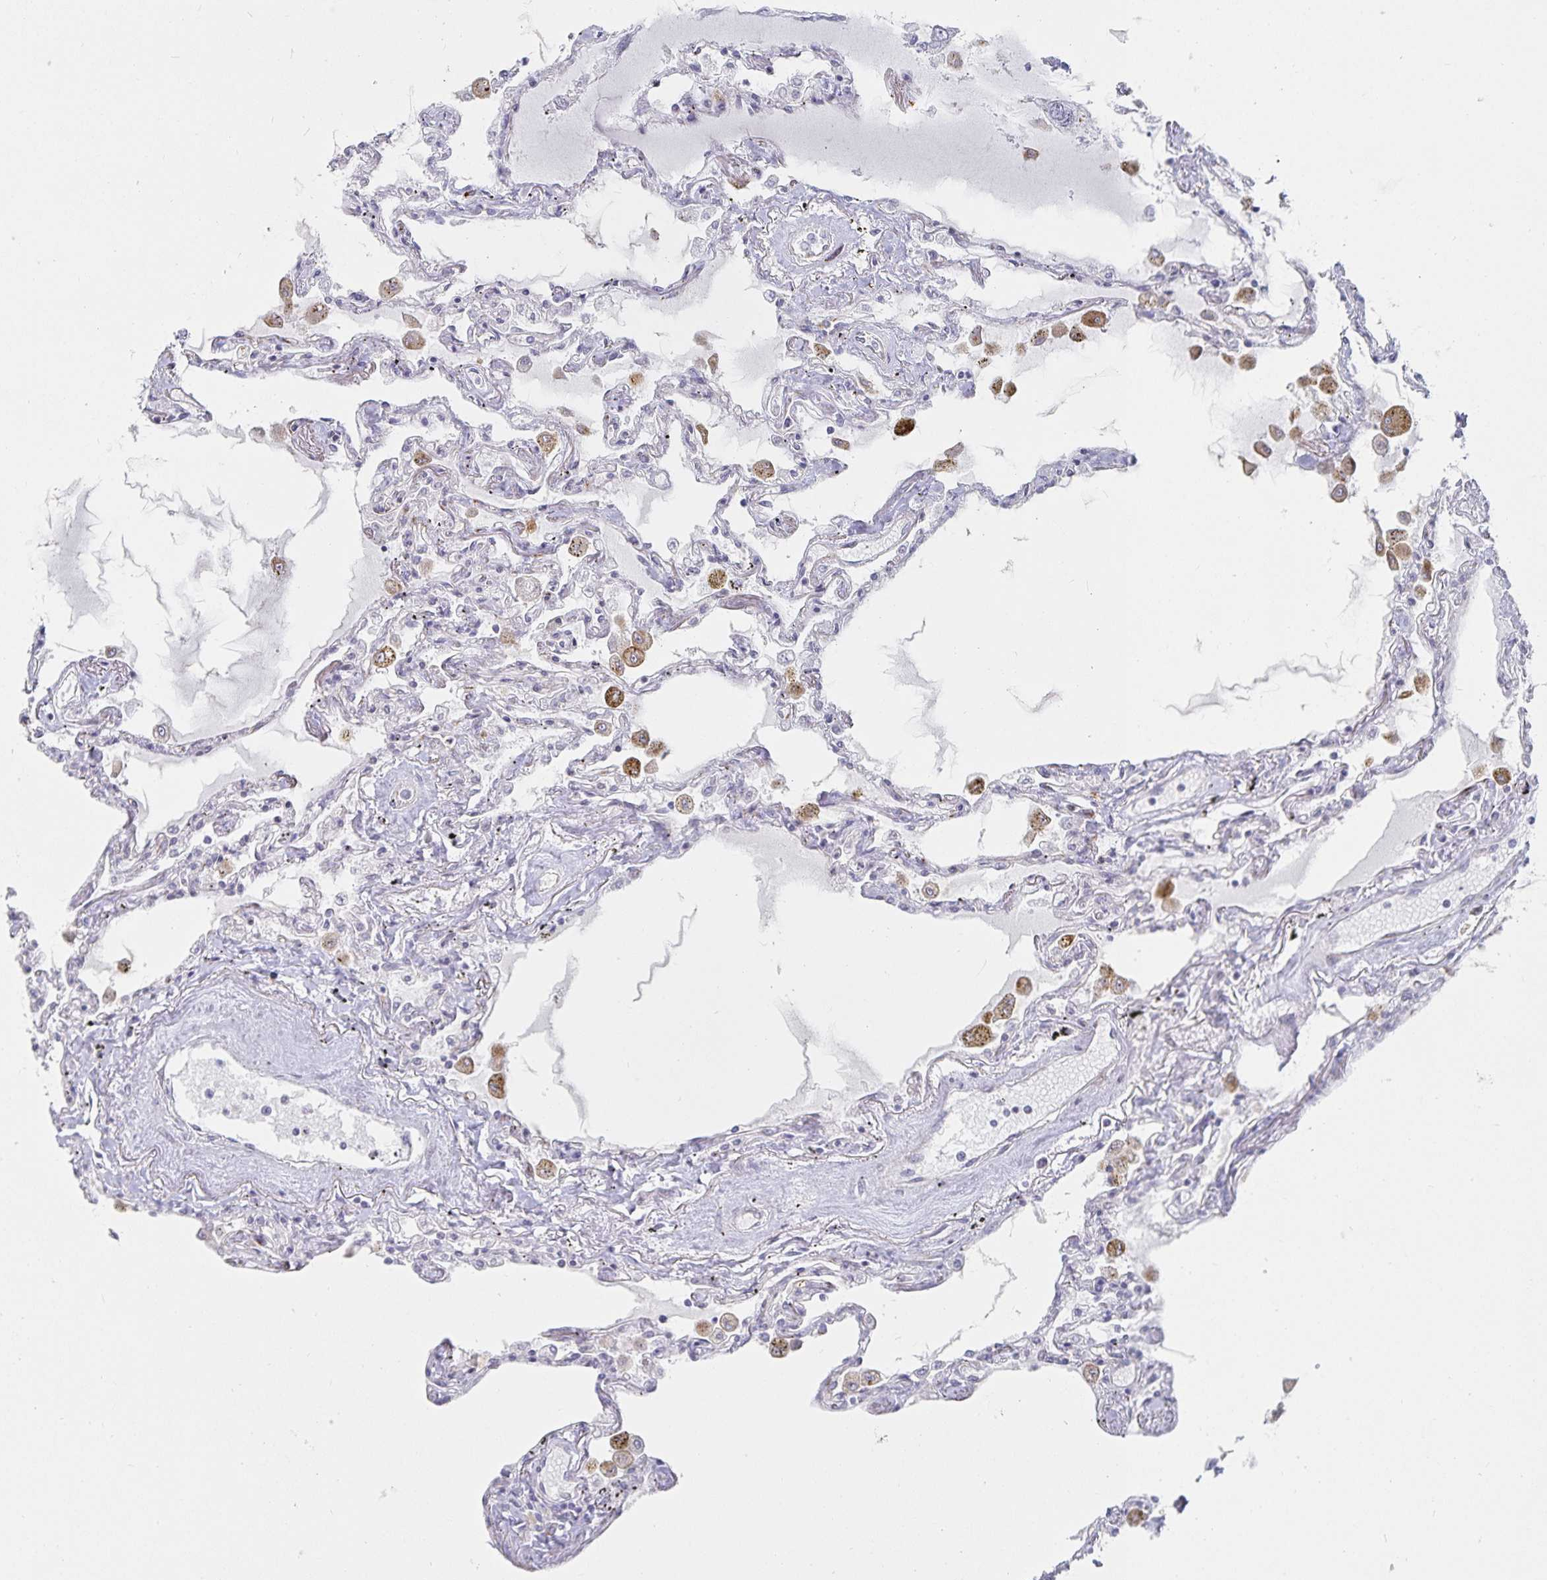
{"staining": {"intensity": "negative", "quantity": "none", "location": "none"}, "tissue": "lung", "cell_type": "Alveolar cells", "image_type": "normal", "snomed": [{"axis": "morphology", "description": "Normal tissue, NOS"}, {"axis": "morphology", "description": "Adenocarcinoma, NOS"}, {"axis": "topography", "description": "Cartilage tissue"}, {"axis": "topography", "description": "Lung"}], "caption": "IHC of normal lung shows no expression in alveolar cells.", "gene": "S100G", "patient": {"sex": "female", "age": 67}}